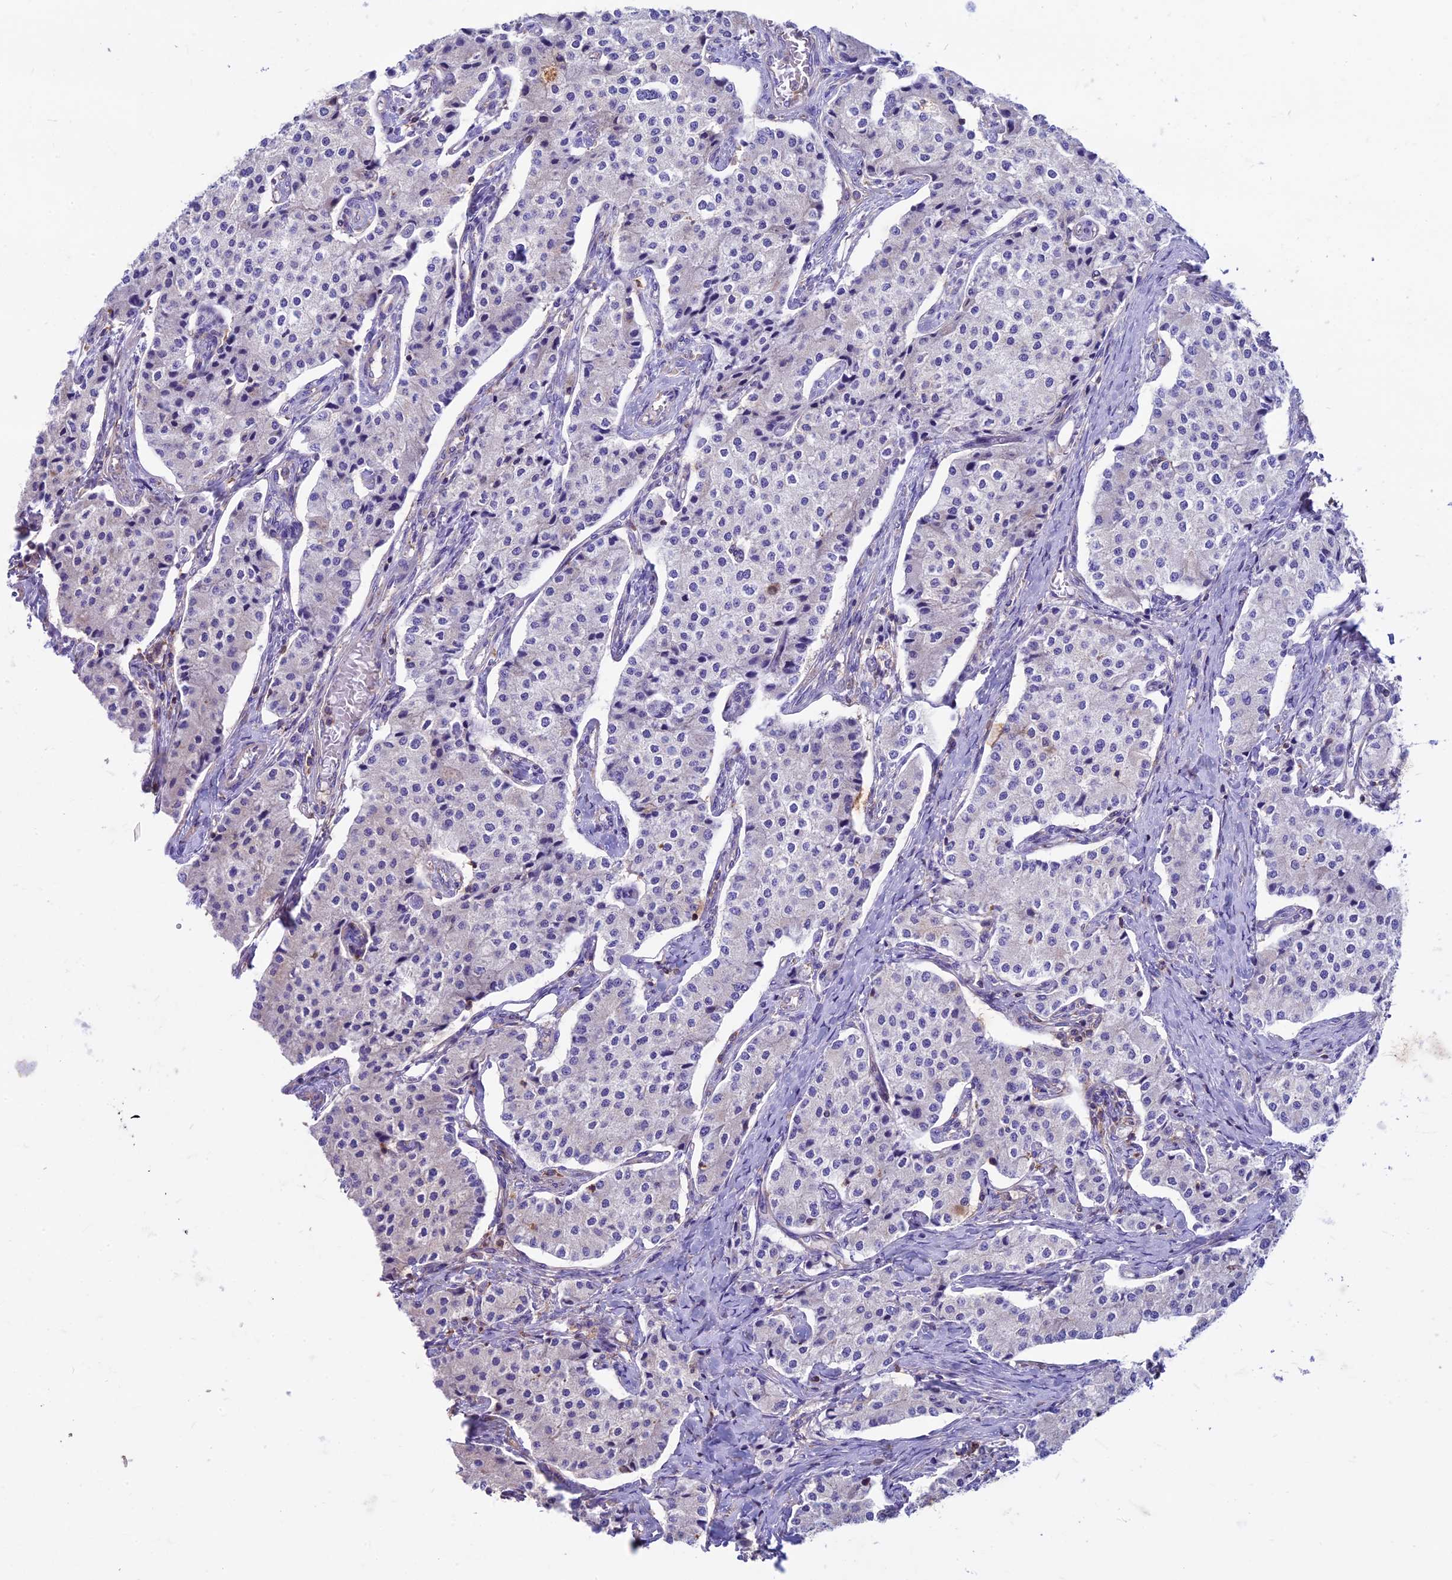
{"staining": {"intensity": "negative", "quantity": "none", "location": "none"}, "tissue": "carcinoid", "cell_type": "Tumor cells", "image_type": "cancer", "snomed": [{"axis": "morphology", "description": "Carcinoid, malignant, NOS"}, {"axis": "topography", "description": "Colon"}], "caption": "There is no significant positivity in tumor cells of malignant carcinoid.", "gene": "CDAN1", "patient": {"sex": "female", "age": 52}}